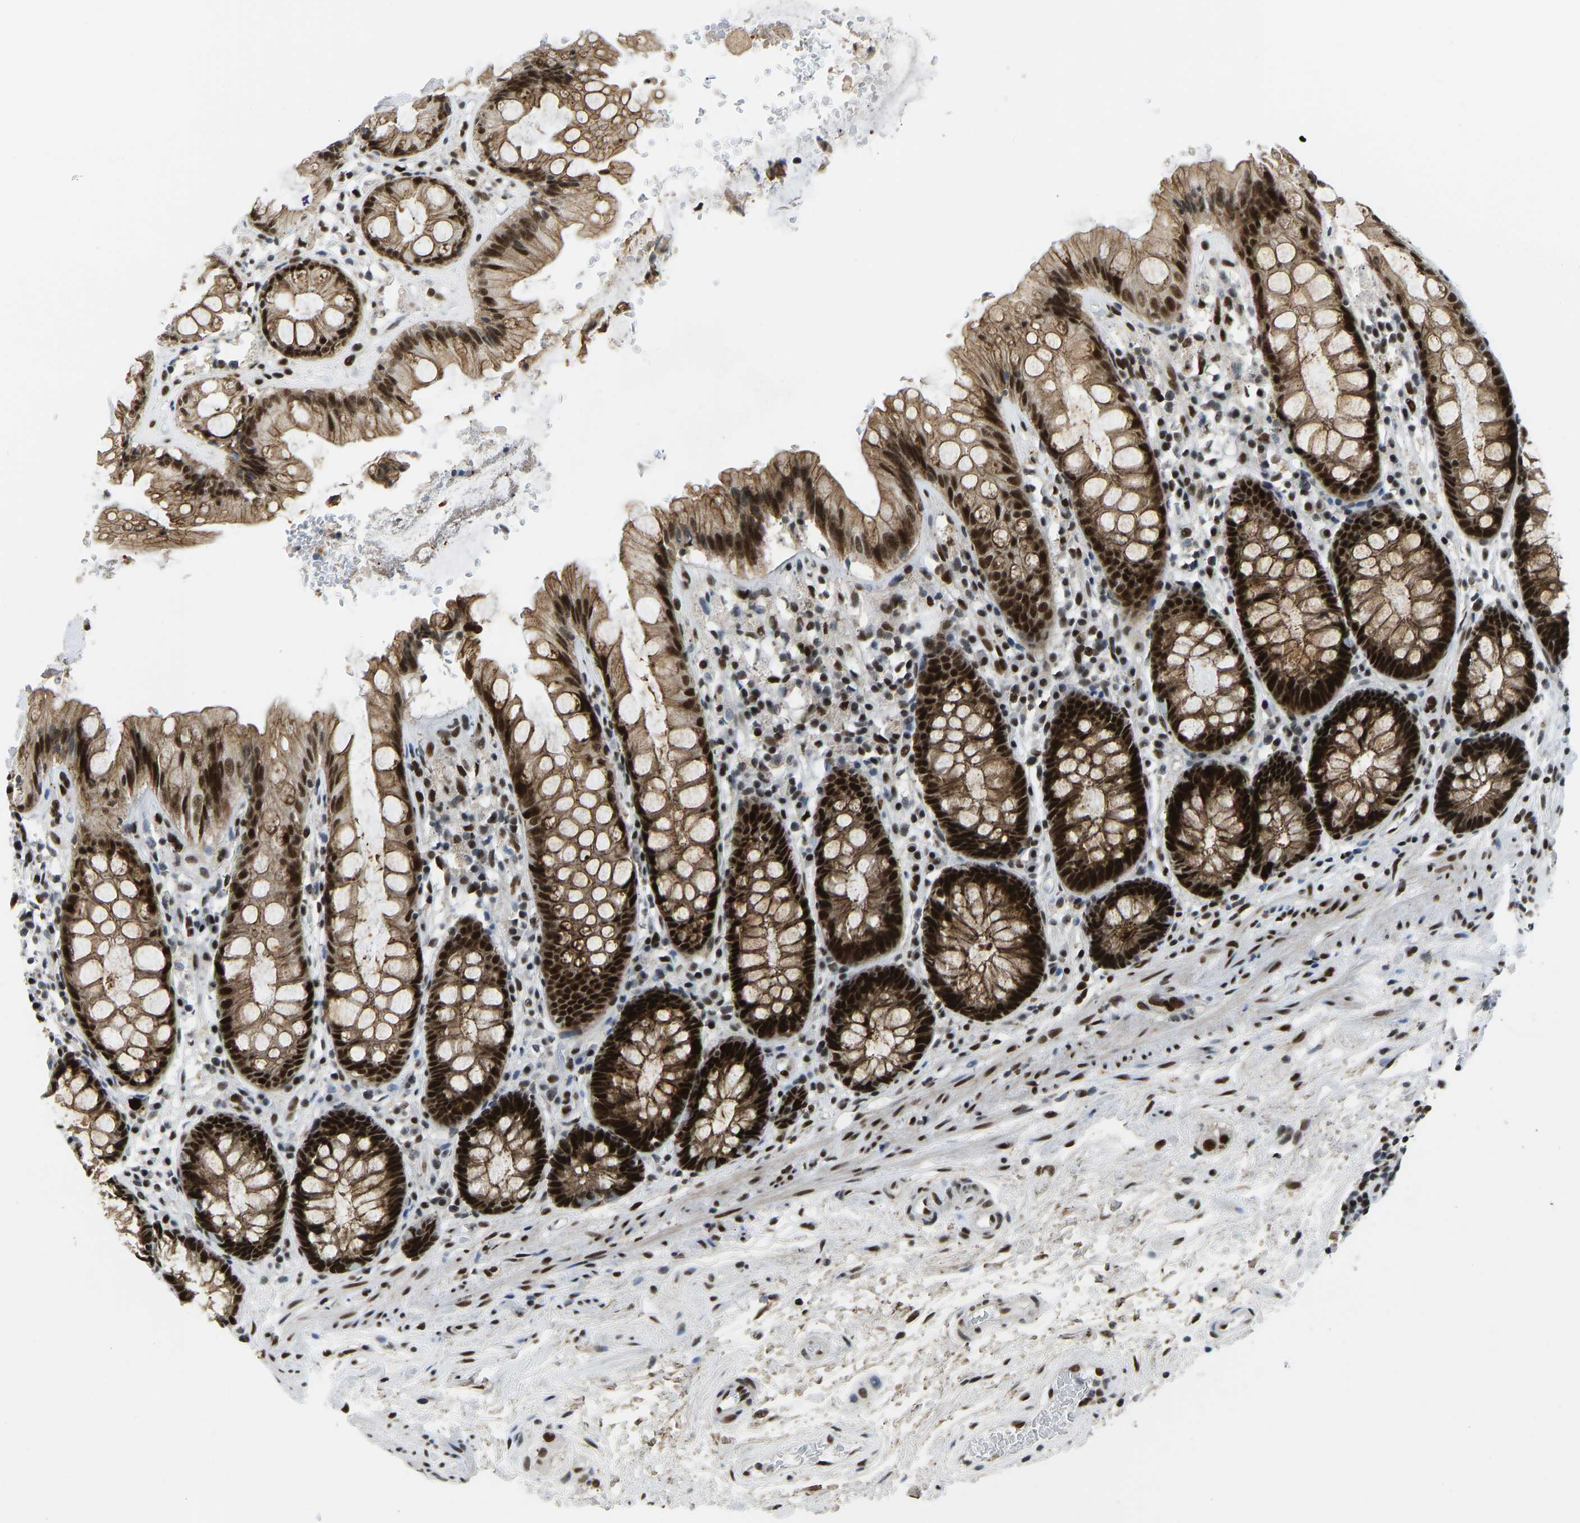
{"staining": {"intensity": "strong", "quantity": ">75%", "location": "cytoplasmic/membranous,nuclear"}, "tissue": "rectum", "cell_type": "Glandular cells", "image_type": "normal", "snomed": [{"axis": "morphology", "description": "Normal tissue, NOS"}, {"axis": "topography", "description": "Rectum"}], "caption": "Immunohistochemical staining of unremarkable rectum exhibits >75% levels of strong cytoplasmic/membranous,nuclear protein positivity in about >75% of glandular cells.", "gene": "FOXK1", "patient": {"sex": "male", "age": 64}}